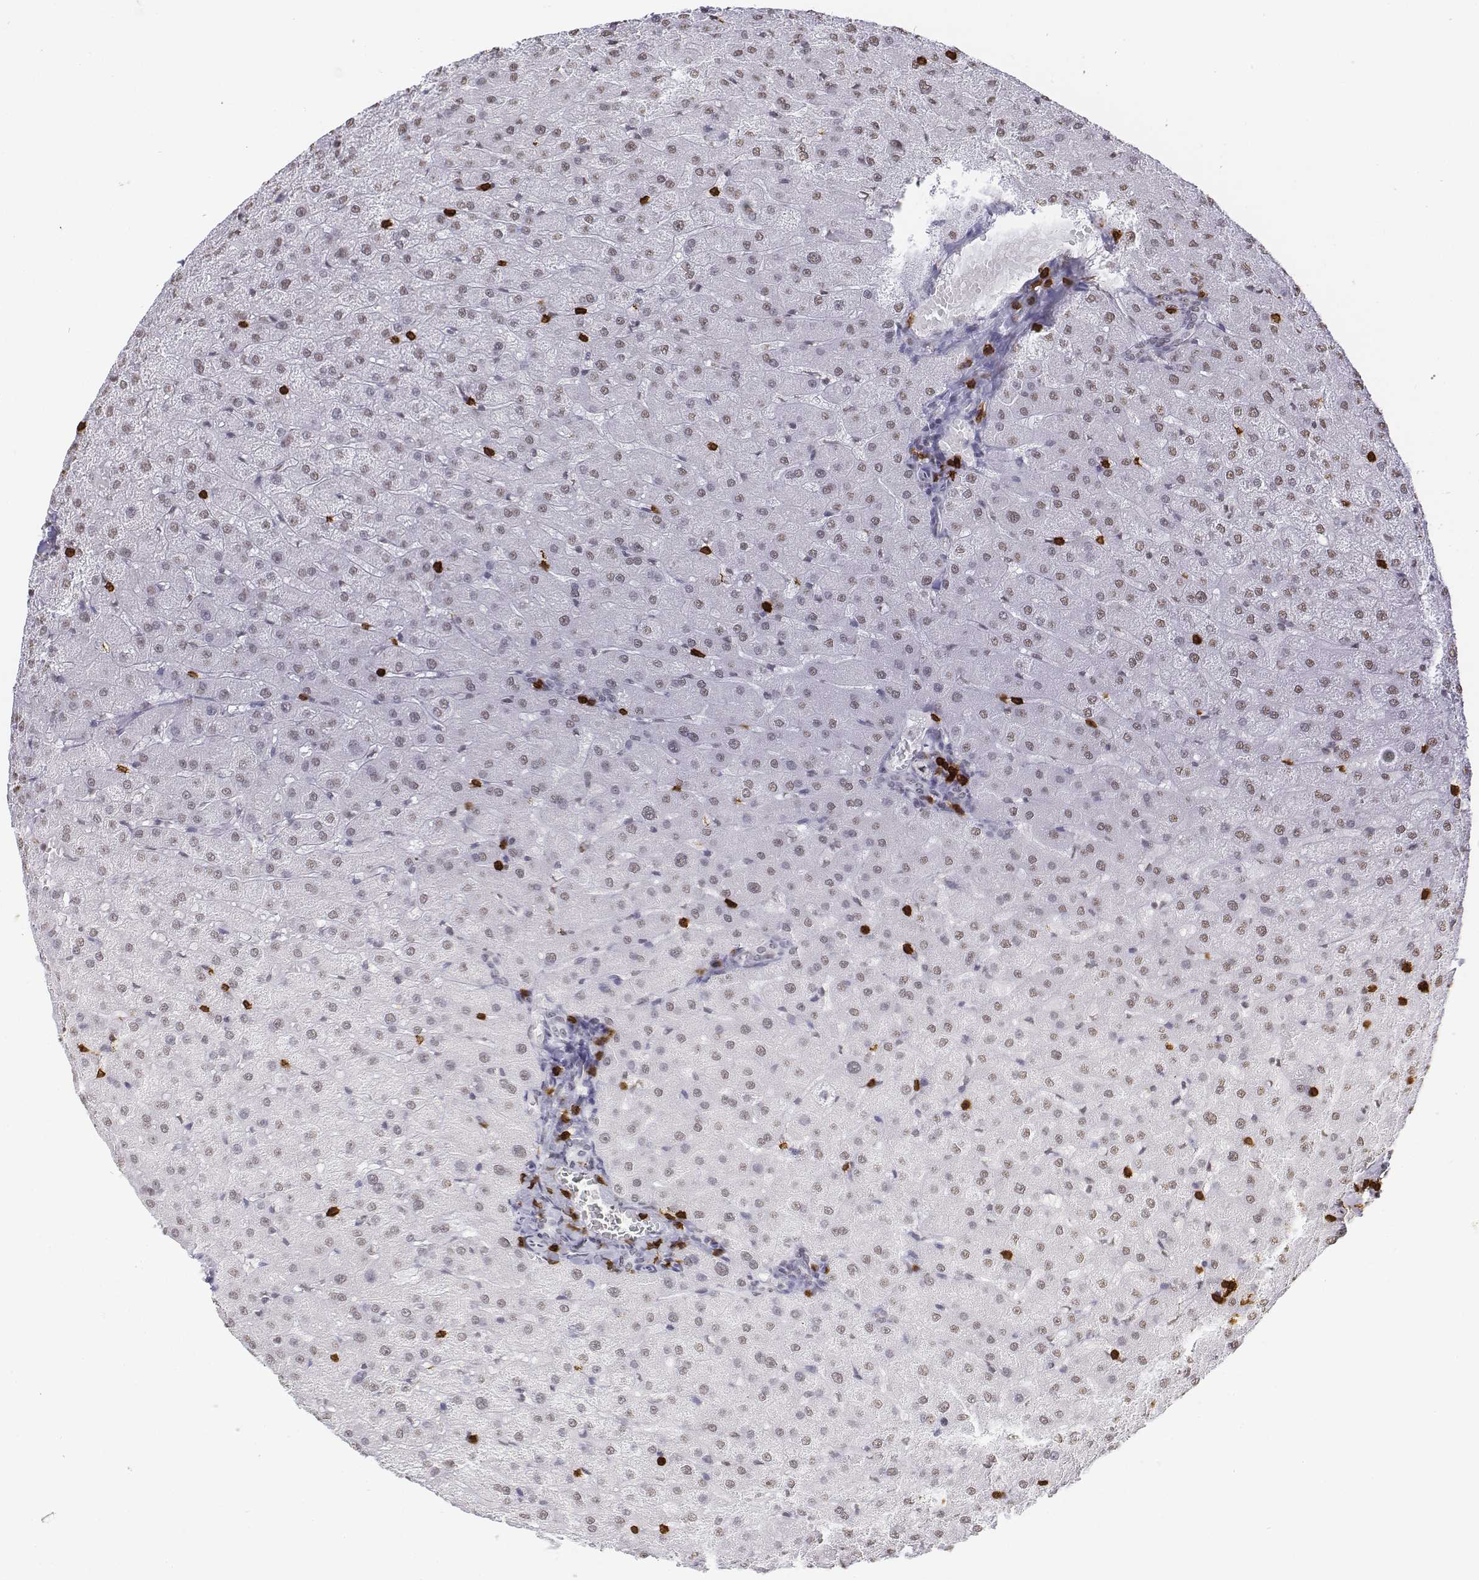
{"staining": {"intensity": "negative", "quantity": "none", "location": "none"}, "tissue": "liver", "cell_type": "Cholangiocytes", "image_type": "normal", "snomed": [{"axis": "morphology", "description": "Normal tissue, NOS"}, {"axis": "topography", "description": "Liver"}], "caption": "A micrograph of liver stained for a protein displays no brown staining in cholangiocytes.", "gene": "CD3E", "patient": {"sex": "female", "age": 50}}